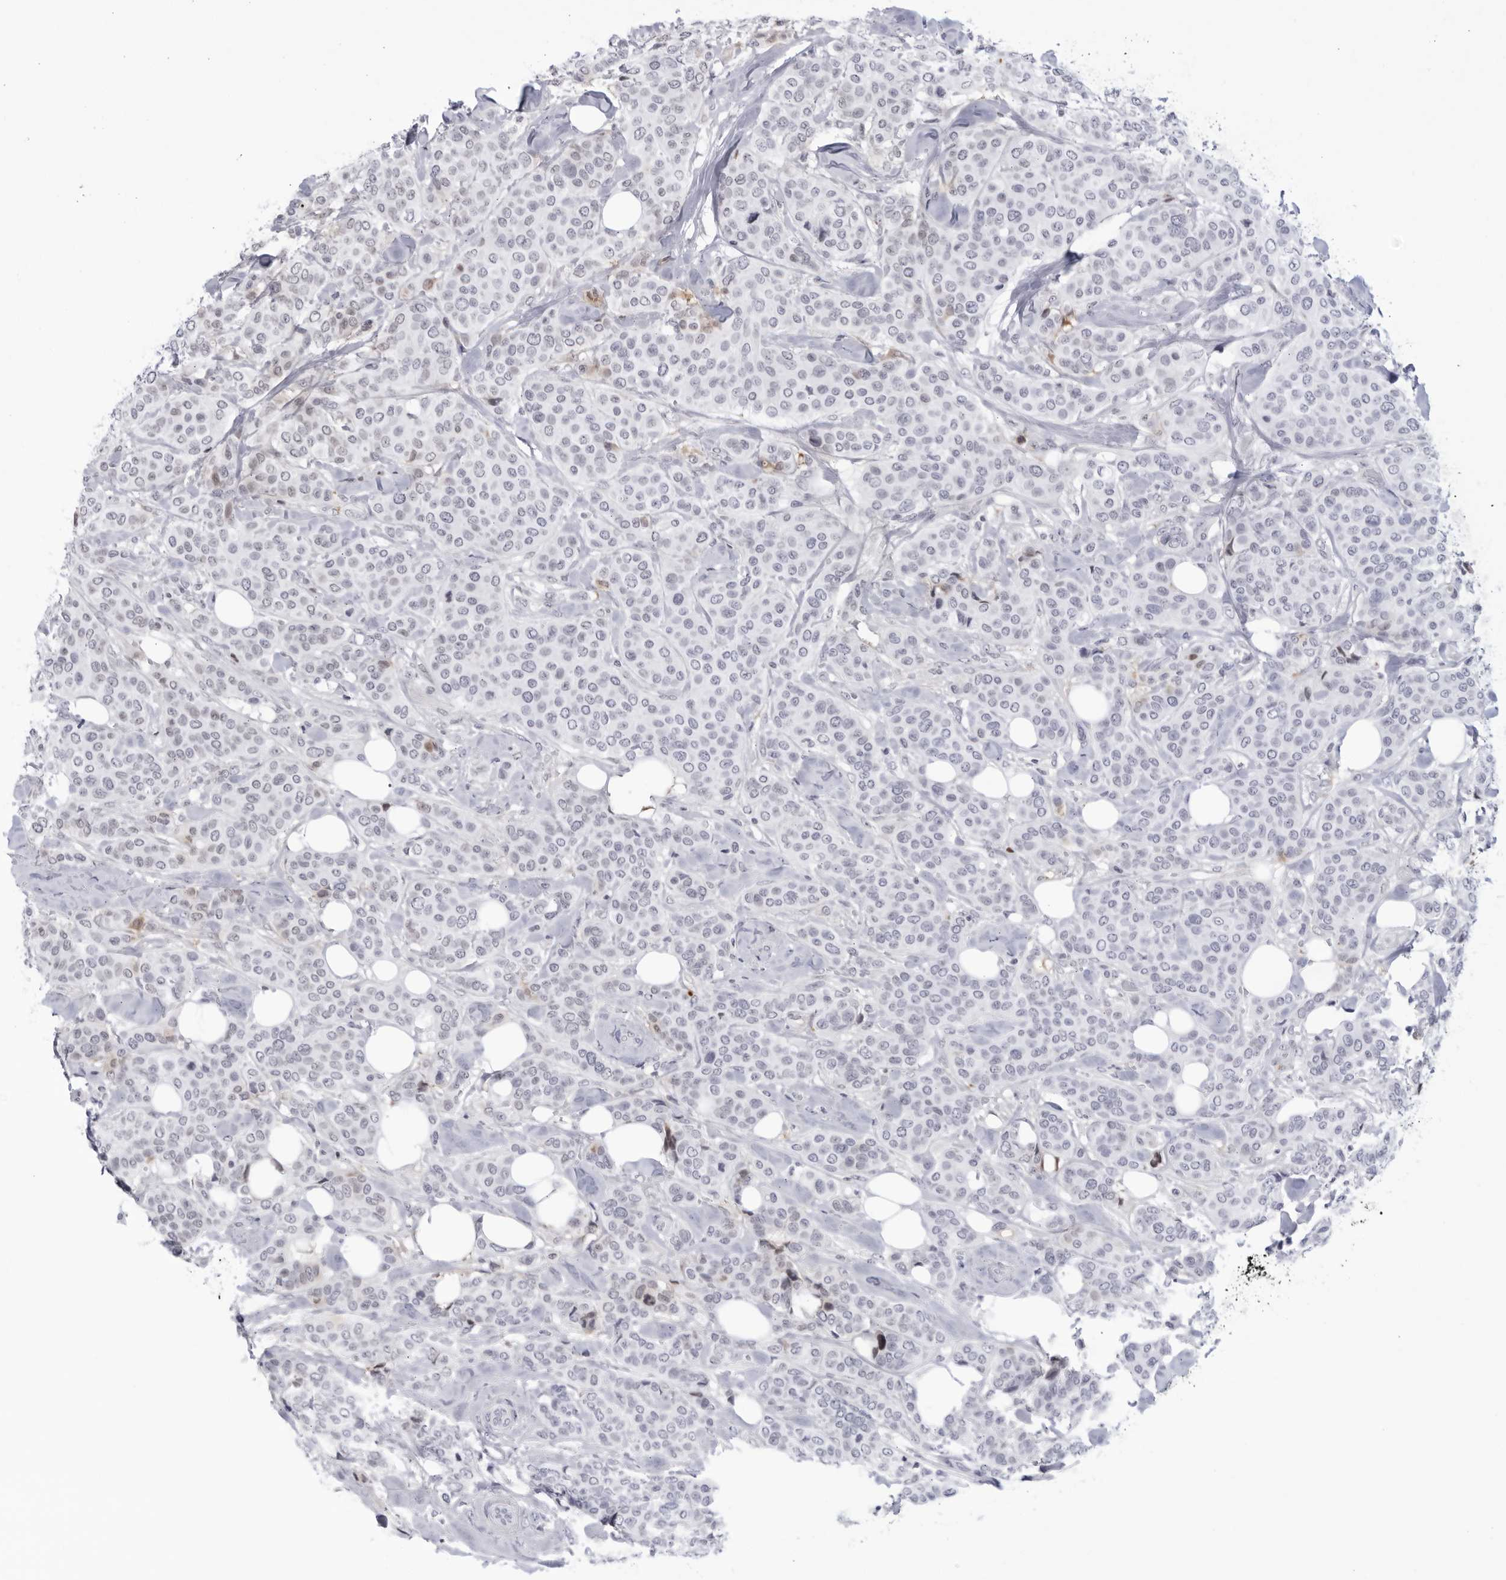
{"staining": {"intensity": "weak", "quantity": "25%-75%", "location": "nuclear"}, "tissue": "breast cancer", "cell_type": "Tumor cells", "image_type": "cancer", "snomed": [{"axis": "morphology", "description": "Lobular carcinoma"}, {"axis": "topography", "description": "Breast"}], "caption": "This photomicrograph demonstrates IHC staining of human breast lobular carcinoma, with low weak nuclear staining in approximately 25%-75% of tumor cells.", "gene": "CNBD1", "patient": {"sex": "female", "age": 51}}